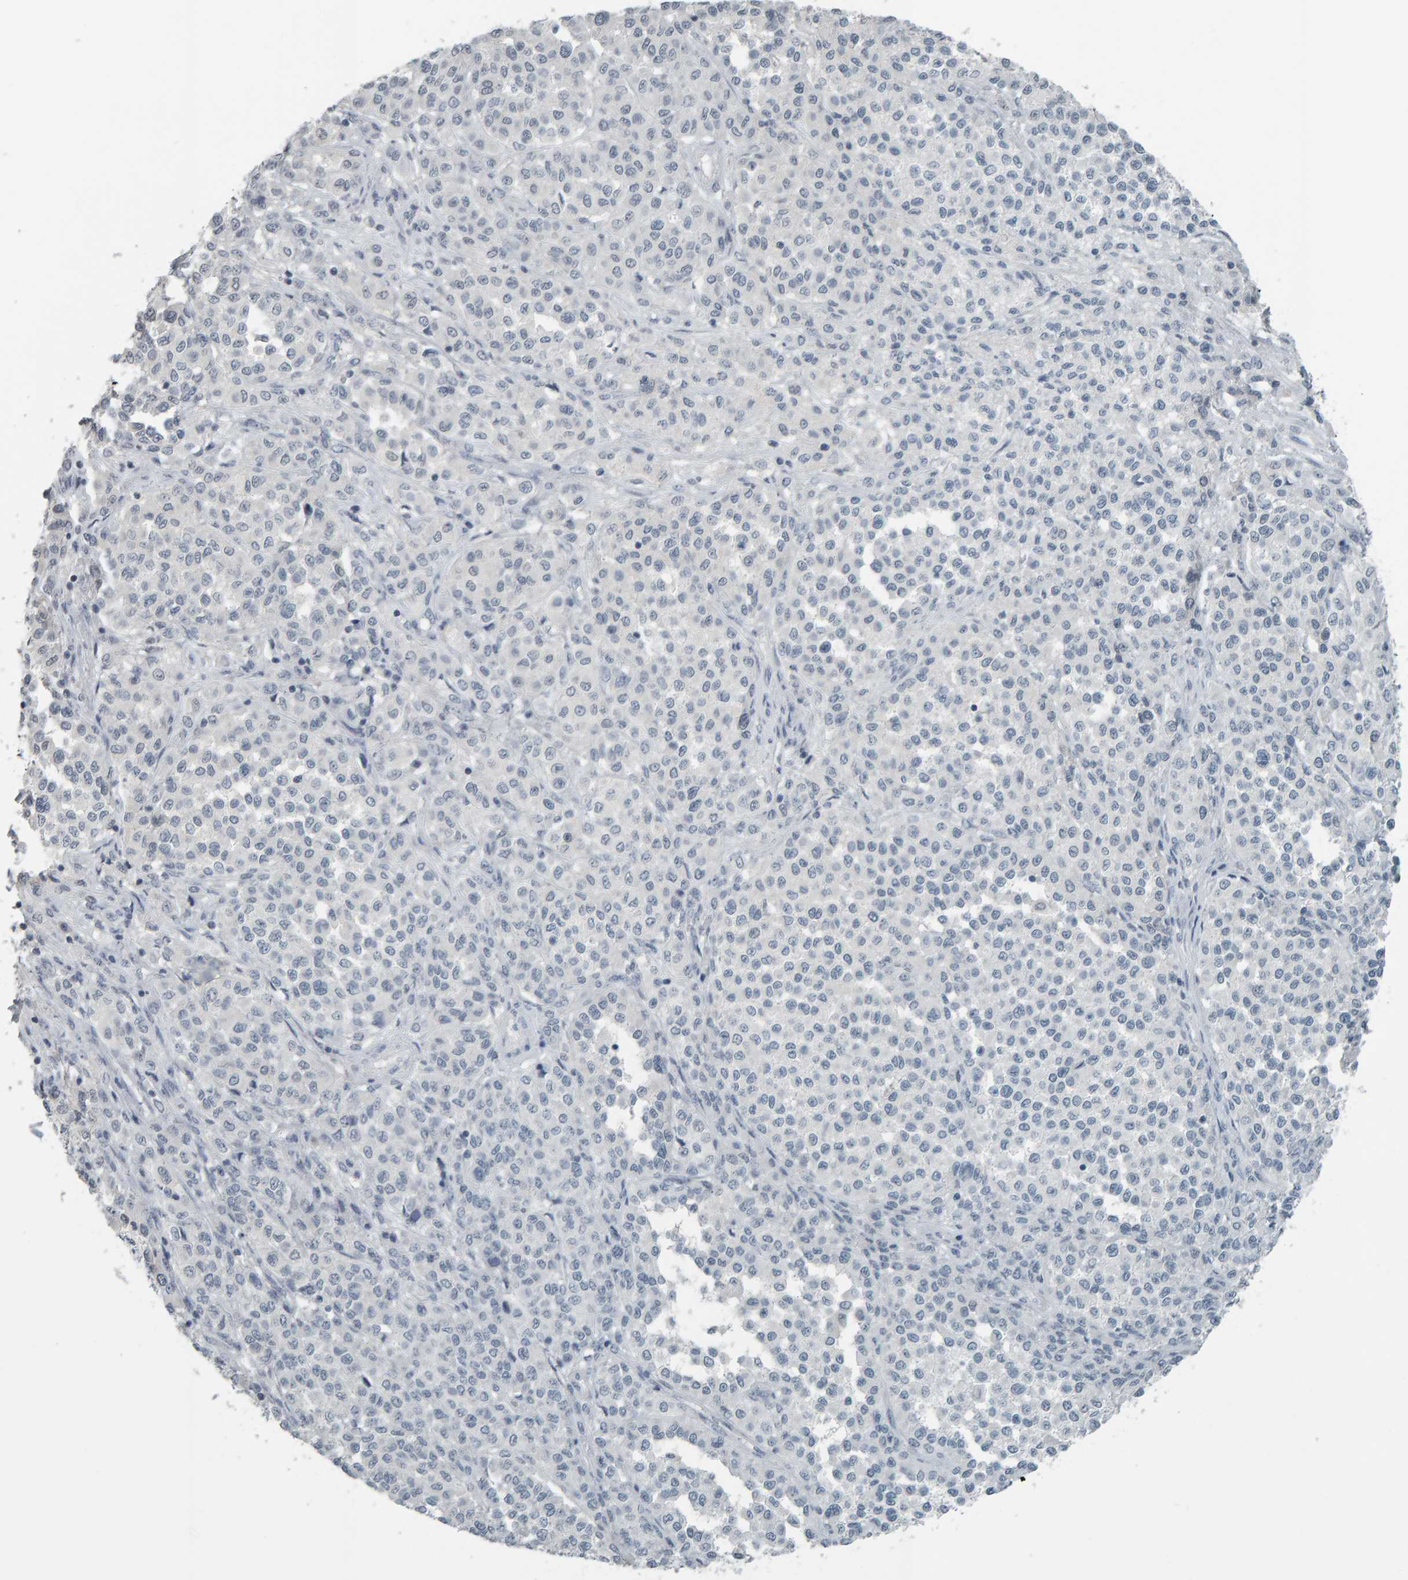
{"staining": {"intensity": "negative", "quantity": "none", "location": "none"}, "tissue": "melanoma", "cell_type": "Tumor cells", "image_type": "cancer", "snomed": [{"axis": "morphology", "description": "Malignant melanoma, Metastatic site"}, {"axis": "topography", "description": "Pancreas"}], "caption": "Melanoma stained for a protein using IHC demonstrates no staining tumor cells.", "gene": "PYY", "patient": {"sex": "female", "age": 30}}